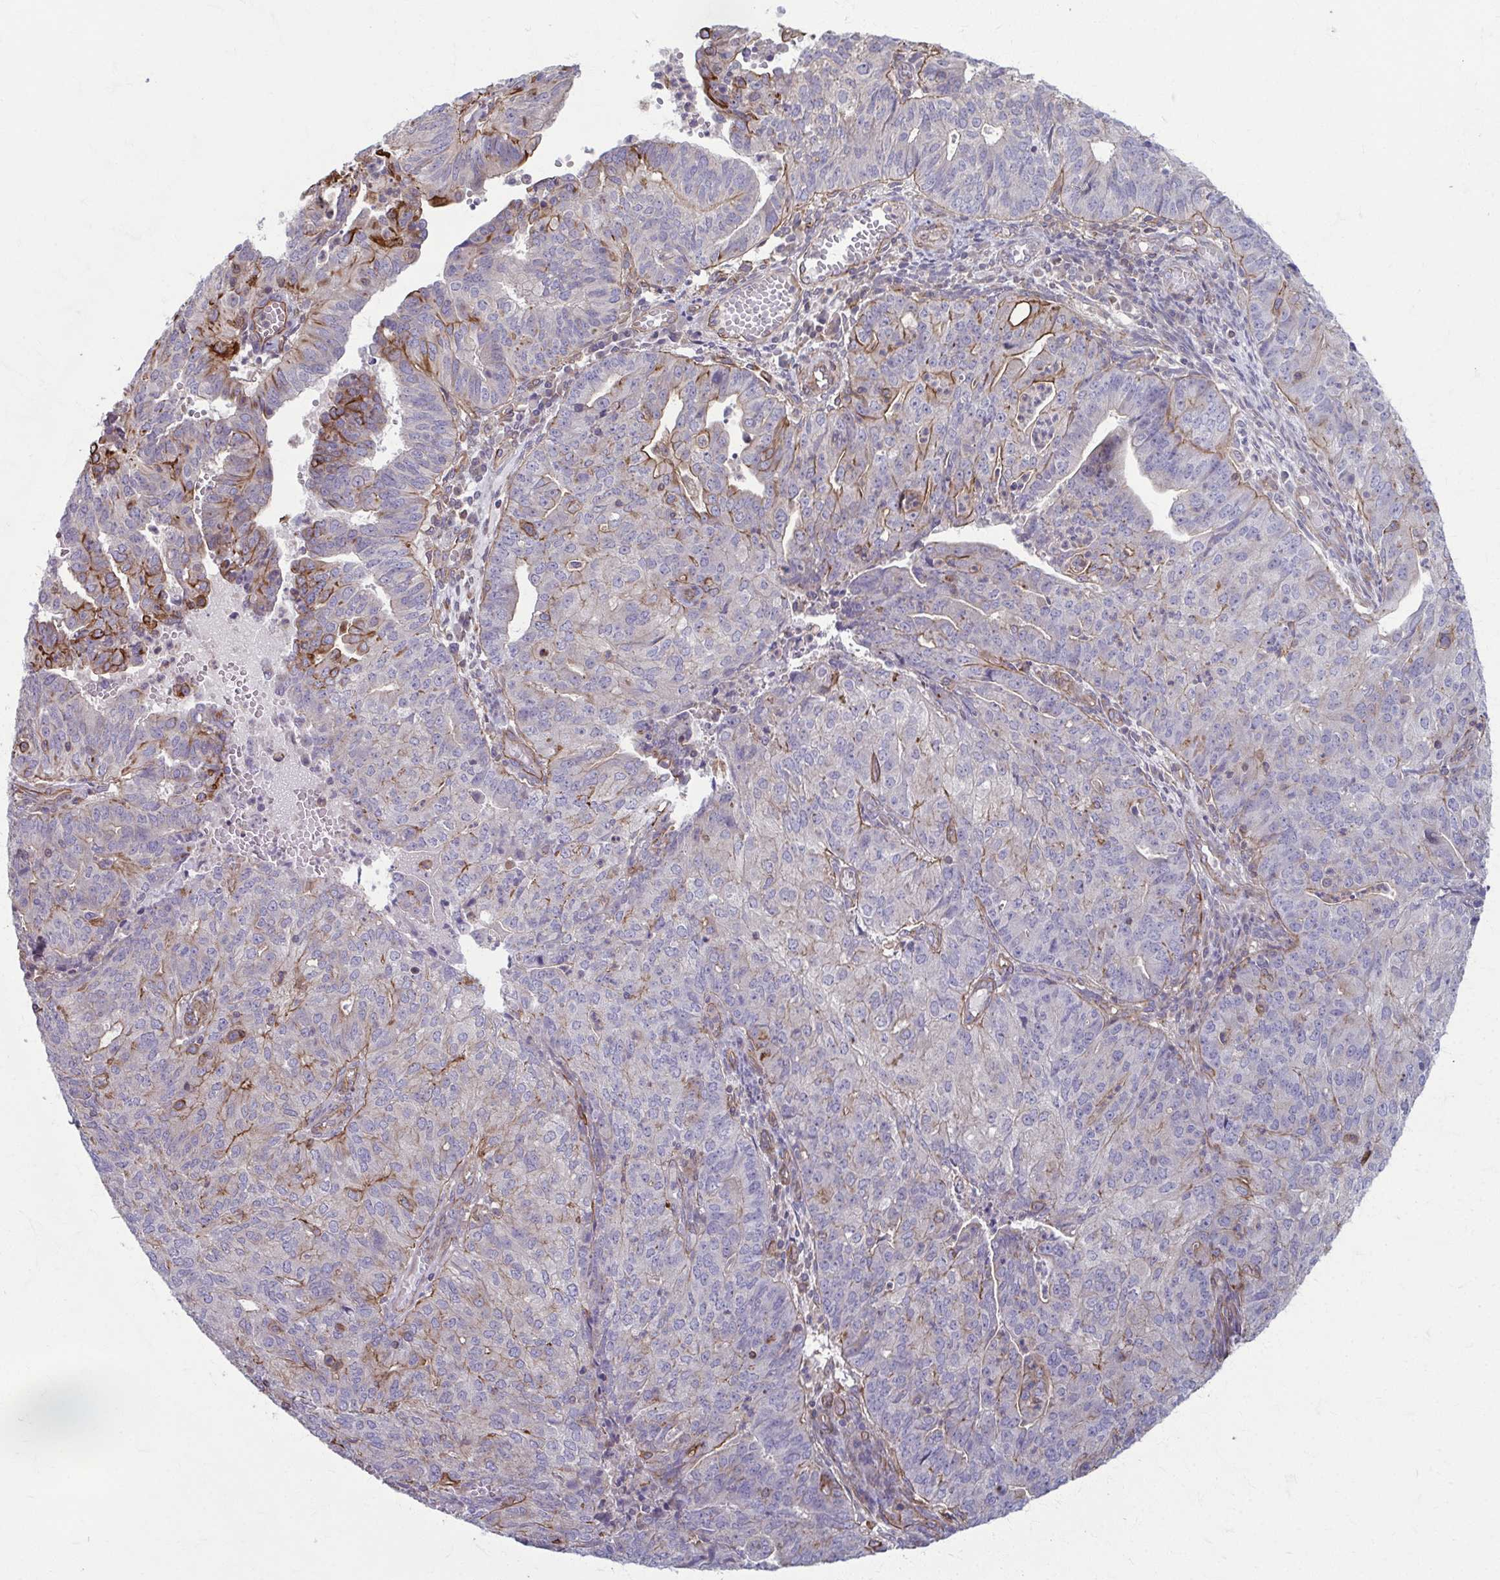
{"staining": {"intensity": "moderate", "quantity": "<25%", "location": "cytoplasmic/membranous"}, "tissue": "endometrial cancer", "cell_type": "Tumor cells", "image_type": "cancer", "snomed": [{"axis": "morphology", "description": "Adenocarcinoma, NOS"}, {"axis": "topography", "description": "Endometrium"}], "caption": "DAB (3,3'-diaminobenzidine) immunohistochemical staining of endometrial cancer exhibits moderate cytoplasmic/membranous protein staining in about <25% of tumor cells. (IHC, brightfield microscopy, high magnification).", "gene": "EID2B", "patient": {"sex": "female", "age": 82}}